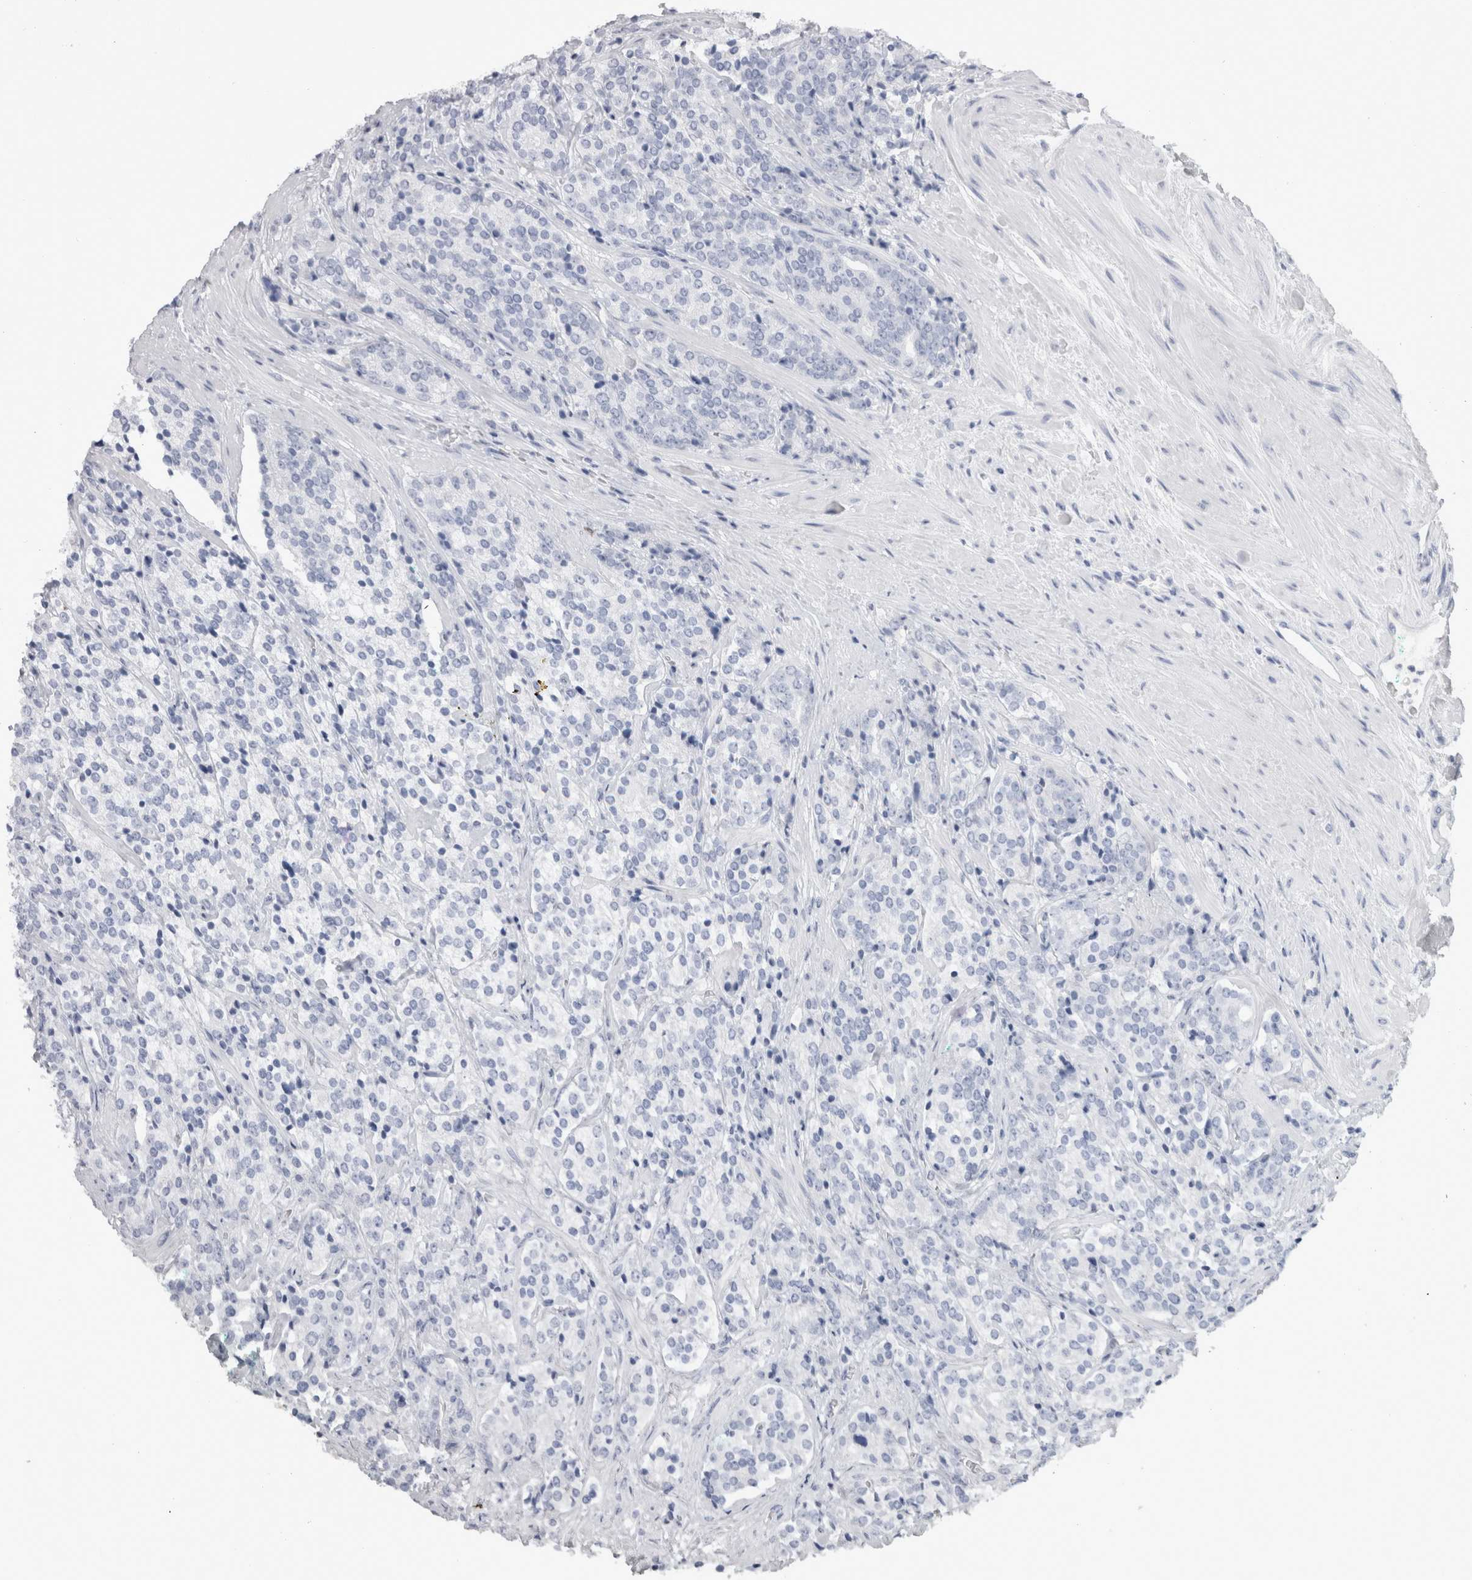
{"staining": {"intensity": "negative", "quantity": "none", "location": "none"}, "tissue": "prostate cancer", "cell_type": "Tumor cells", "image_type": "cancer", "snomed": [{"axis": "morphology", "description": "Adenocarcinoma, High grade"}, {"axis": "topography", "description": "Prostate"}], "caption": "High power microscopy micrograph of an IHC photomicrograph of prostate cancer (high-grade adenocarcinoma), revealing no significant staining in tumor cells. Nuclei are stained in blue.", "gene": "ADAM2", "patient": {"sex": "male", "age": 71}}